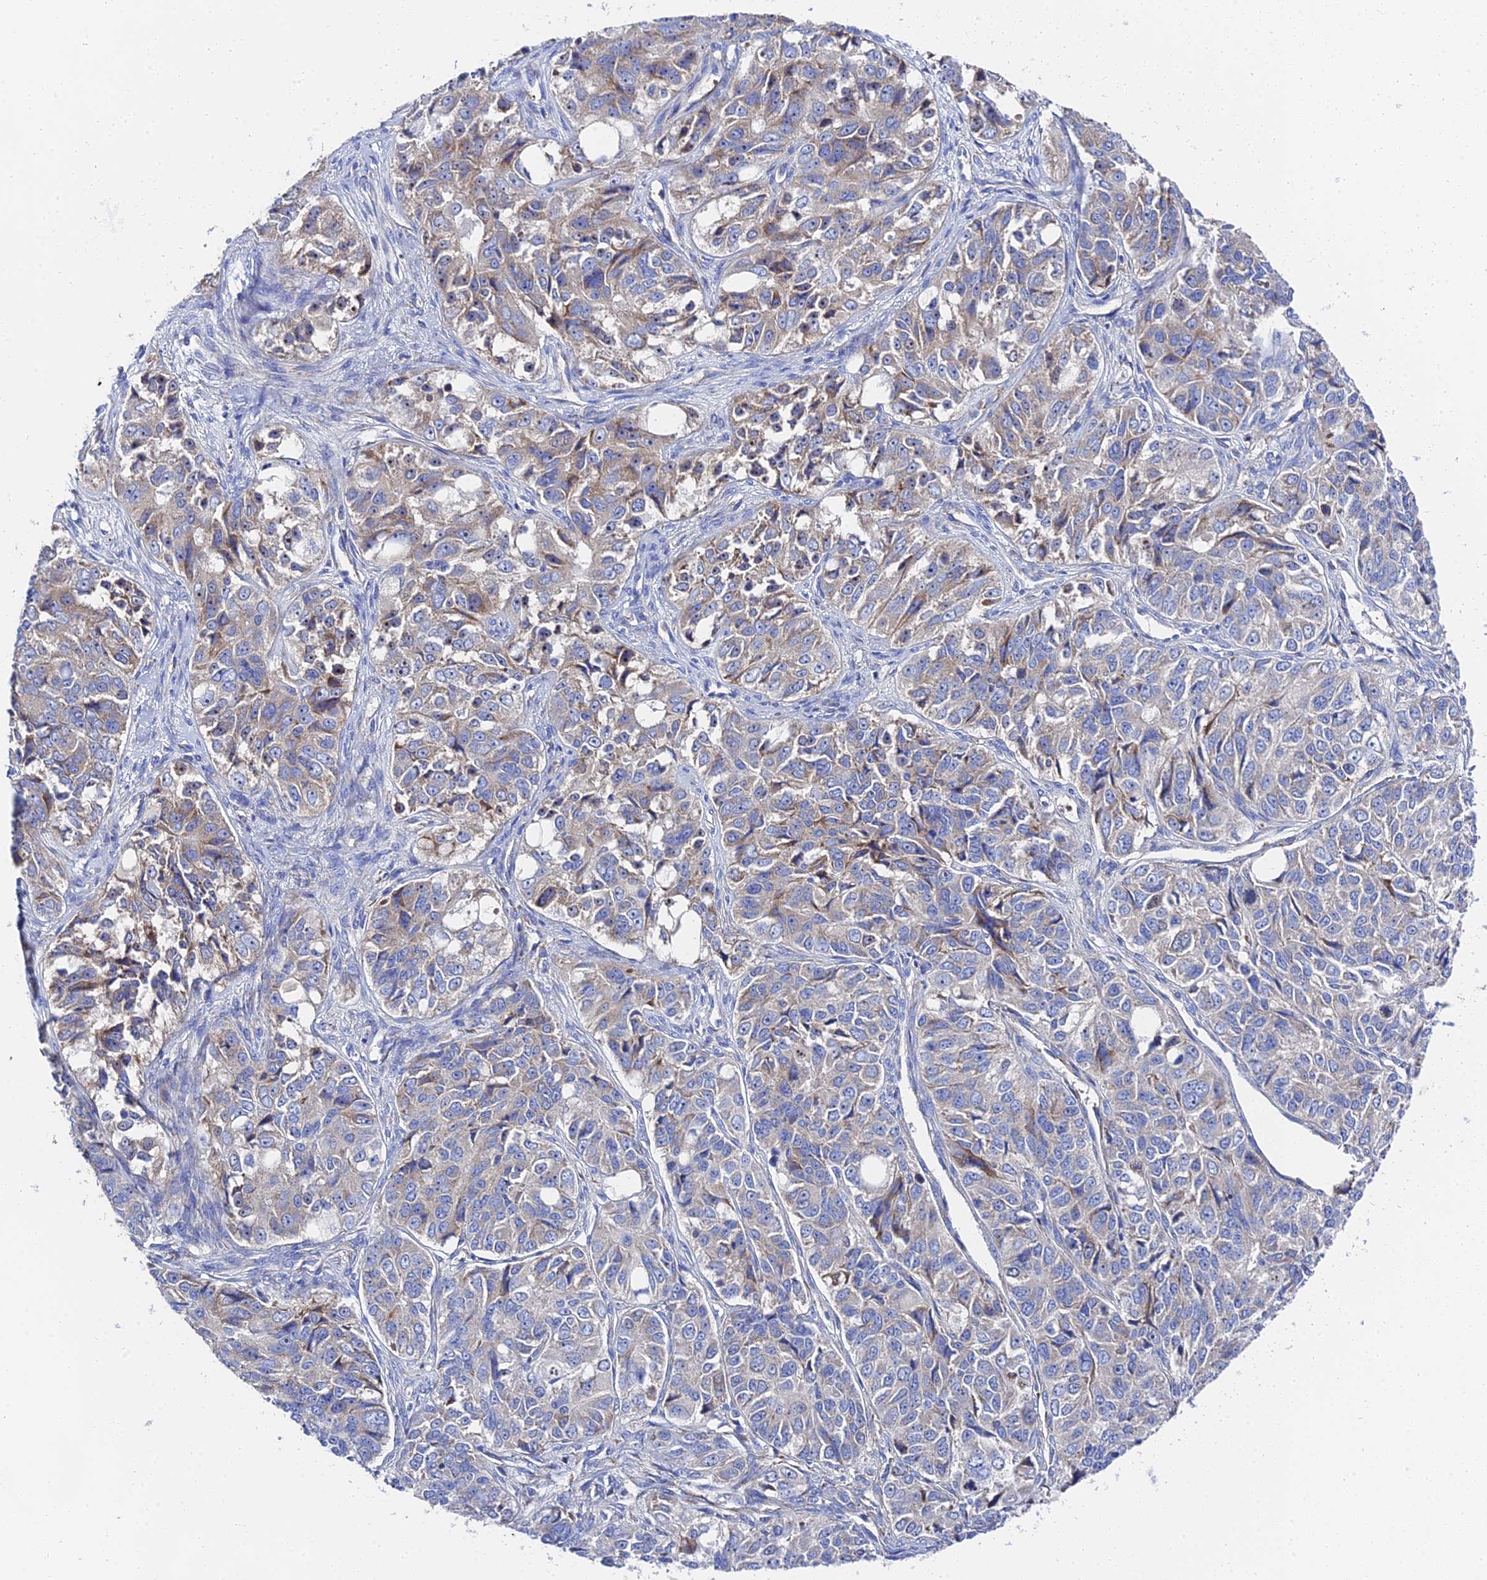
{"staining": {"intensity": "weak", "quantity": "25%-75%", "location": "cytoplasmic/membranous"}, "tissue": "ovarian cancer", "cell_type": "Tumor cells", "image_type": "cancer", "snomed": [{"axis": "morphology", "description": "Carcinoma, endometroid"}, {"axis": "topography", "description": "Ovary"}], "caption": "The immunohistochemical stain labels weak cytoplasmic/membranous expression in tumor cells of ovarian cancer (endometroid carcinoma) tissue.", "gene": "PTTG1", "patient": {"sex": "female", "age": 51}}